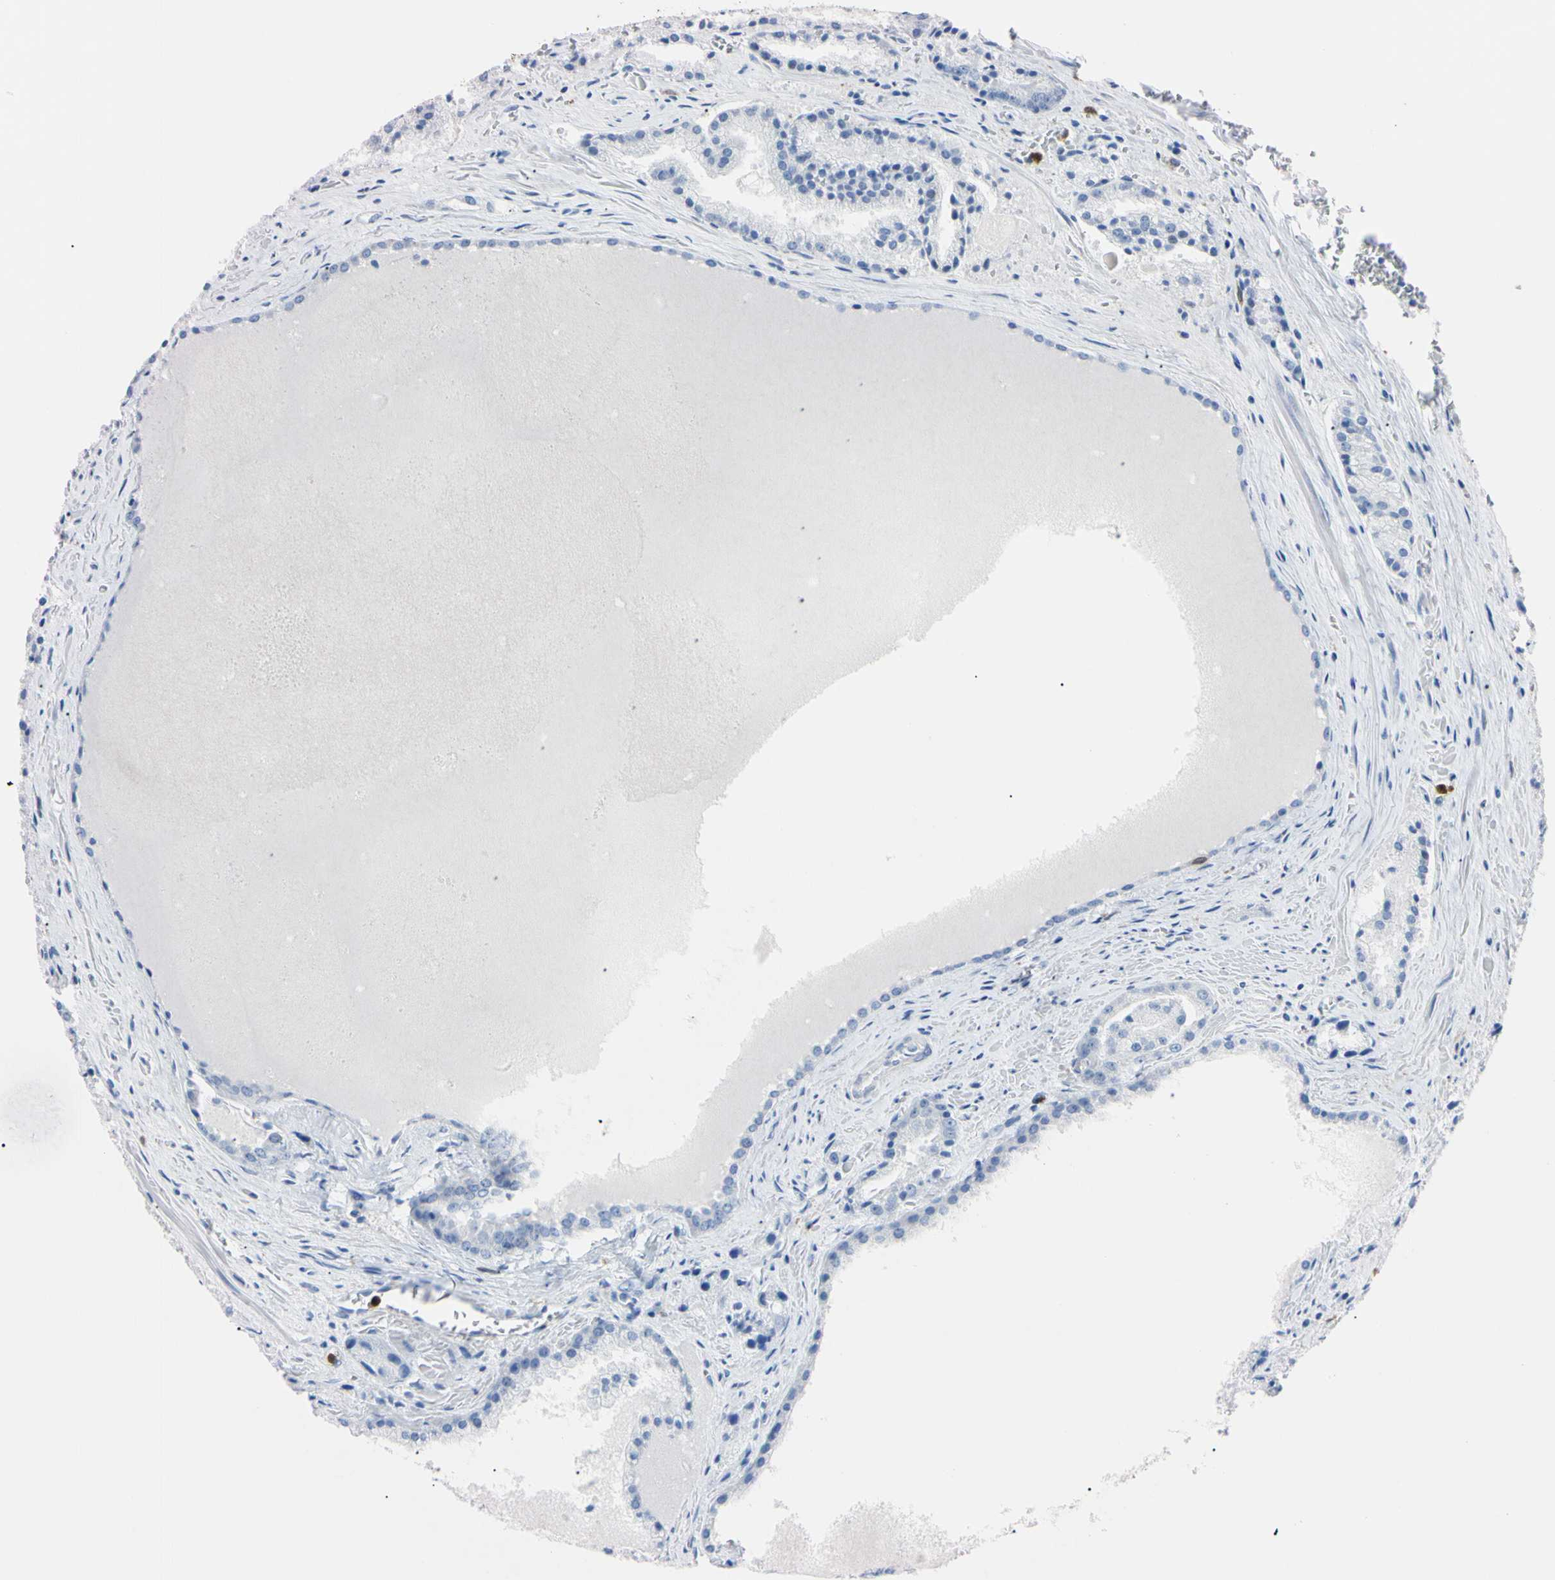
{"staining": {"intensity": "negative", "quantity": "none", "location": "none"}, "tissue": "prostate cancer", "cell_type": "Tumor cells", "image_type": "cancer", "snomed": [{"axis": "morphology", "description": "Adenocarcinoma, Low grade"}, {"axis": "topography", "description": "Prostate"}], "caption": "The immunohistochemistry (IHC) photomicrograph has no significant staining in tumor cells of prostate low-grade adenocarcinoma tissue.", "gene": "NCF4", "patient": {"sex": "male", "age": 64}}